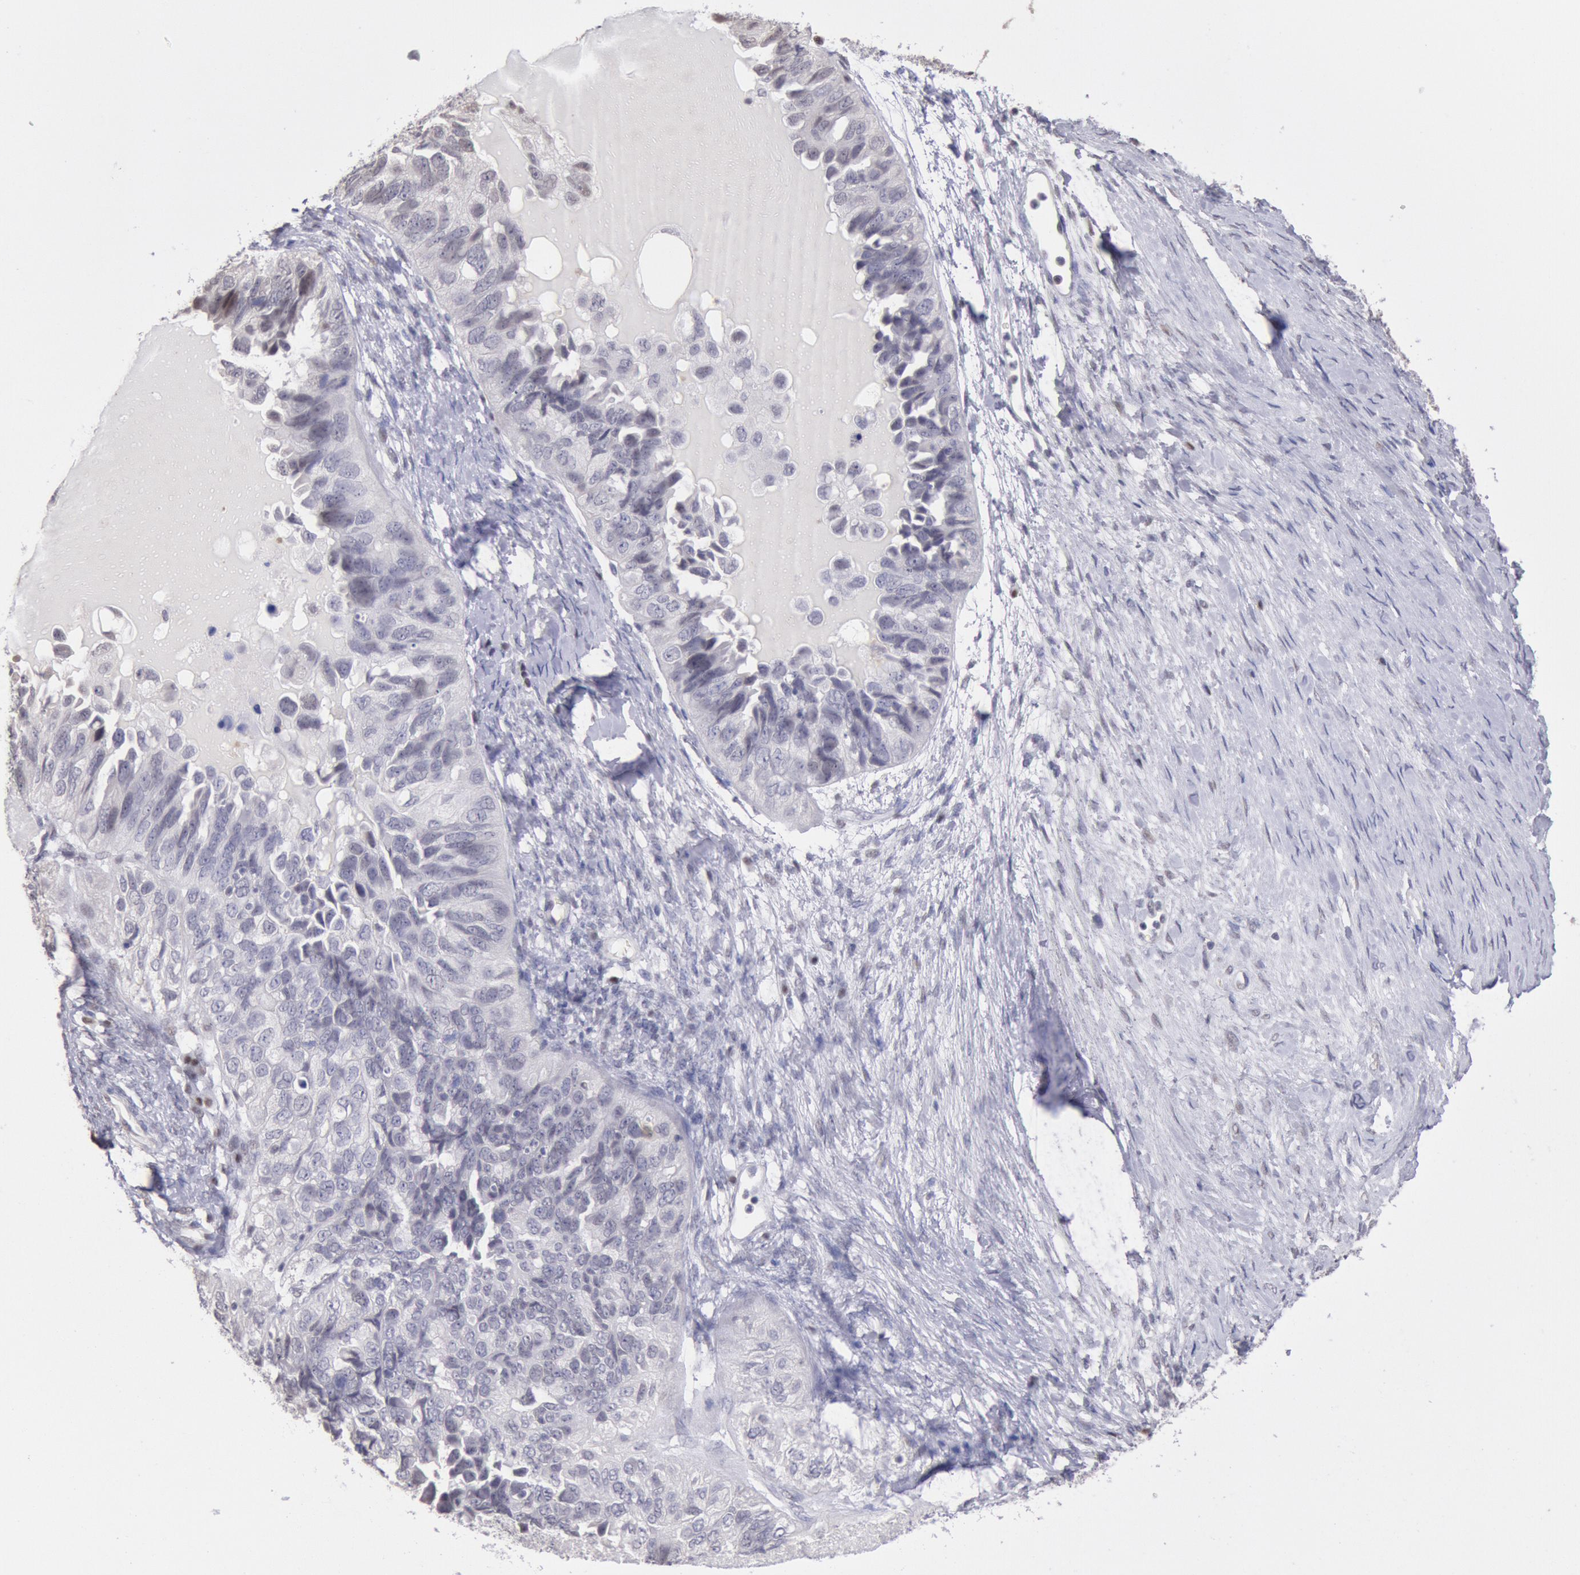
{"staining": {"intensity": "negative", "quantity": "none", "location": "none"}, "tissue": "ovarian cancer", "cell_type": "Tumor cells", "image_type": "cancer", "snomed": [{"axis": "morphology", "description": "Cystadenocarcinoma, serous, NOS"}, {"axis": "topography", "description": "Ovary"}], "caption": "Tumor cells are negative for brown protein staining in ovarian cancer (serous cystadenocarcinoma). (Brightfield microscopy of DAB (3,3'-diaminobenzidine) IHC at high magnification).", "gene": "MYH7", "patient": {"sex": "female", "age": 82}}